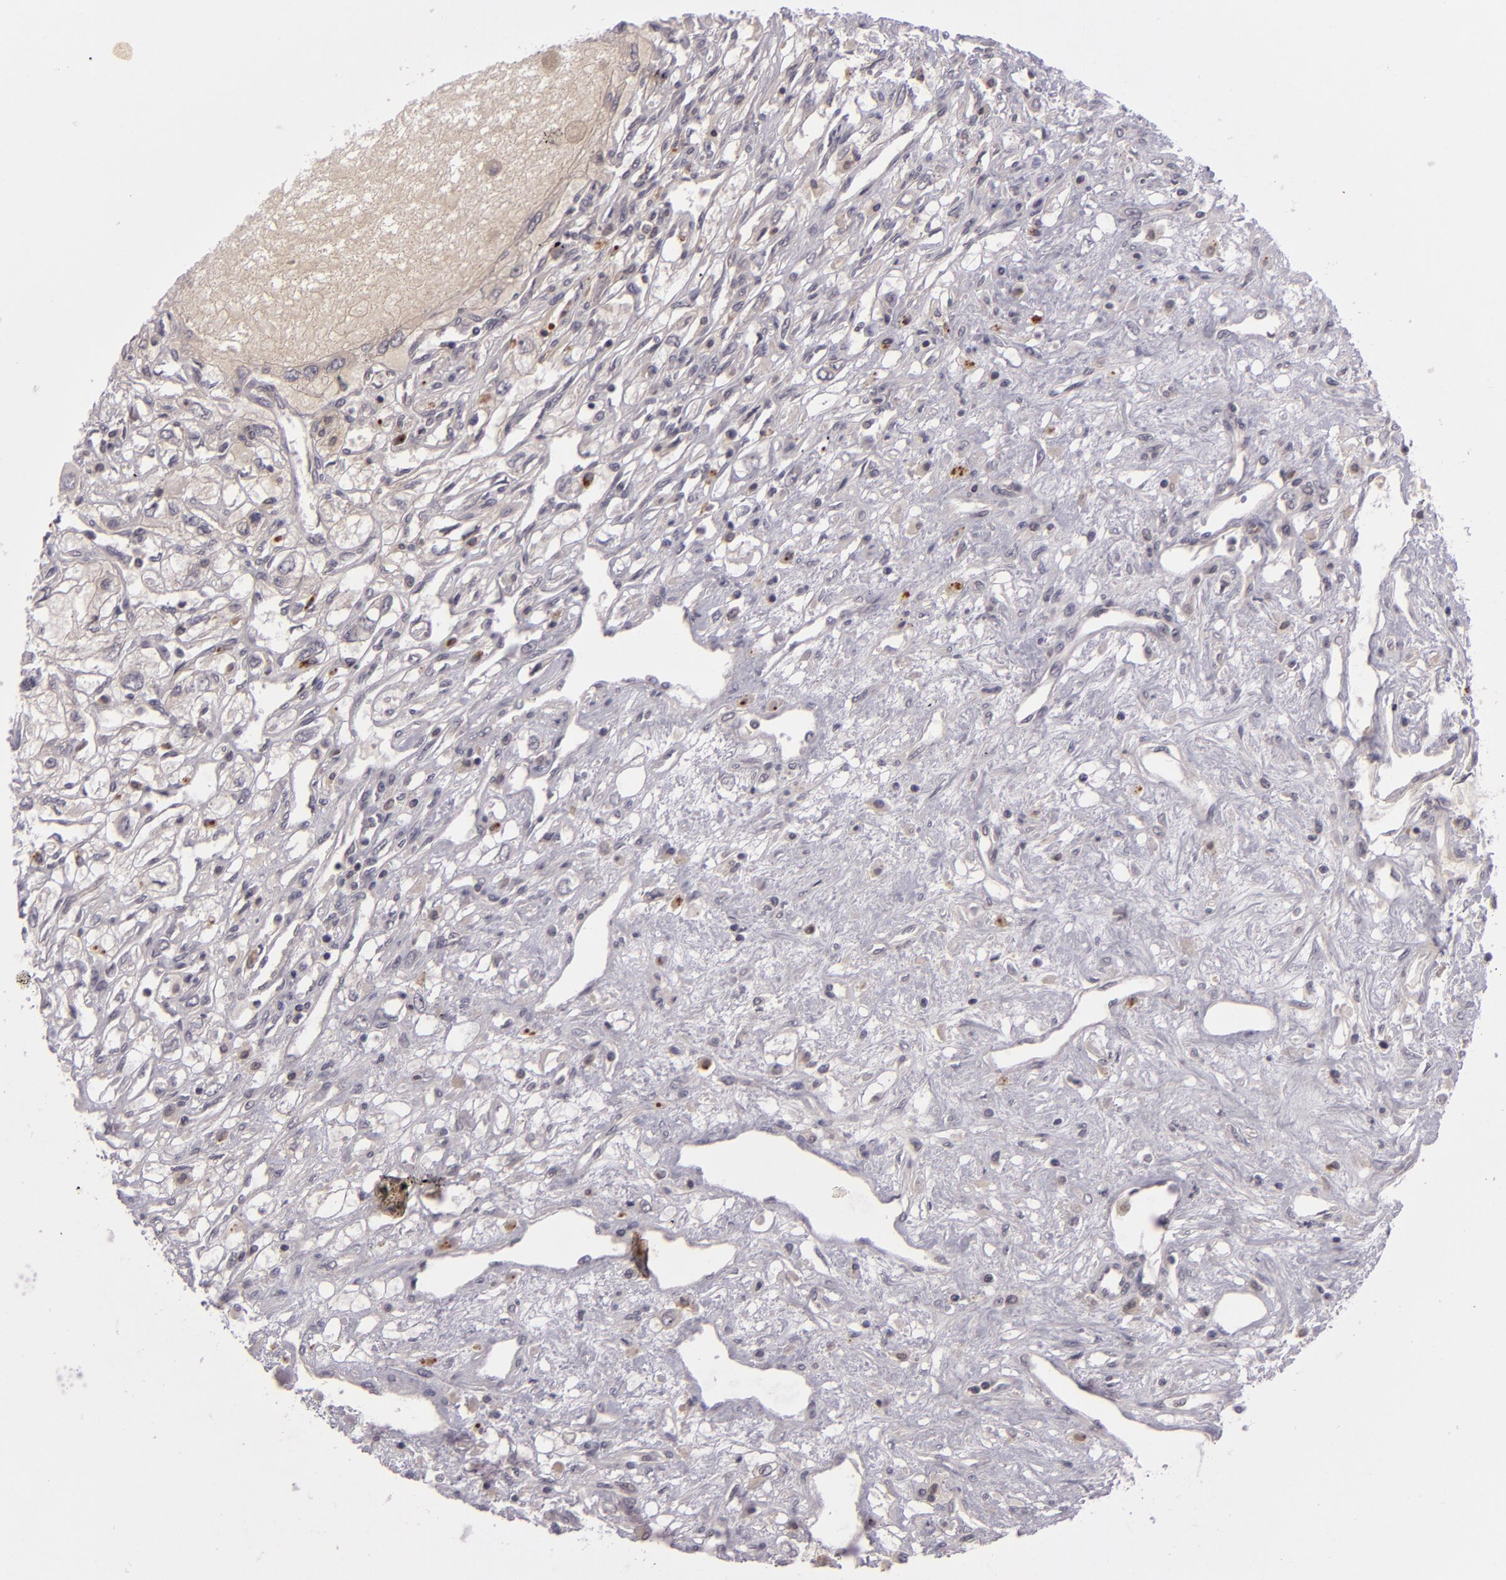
{"staining": {"intensity": "negative", "quantity": "none", "location": "none"}, "tissue": "renal cancer", "cell_type": "Tumor cells", "image_type": "cancer", "snomed": [{"axis": "morphology", "description": "Adenocarcinoma, NOS"}, {"axis": "topography", "description": "Kidney"}], "caption": "The immunohistochemistry micrograph has no significant staining in tumor cells of adenocarcinoma (renal) tissue.", "gene": "CASP8", "patient": {"sex": "male", "age": 57}}